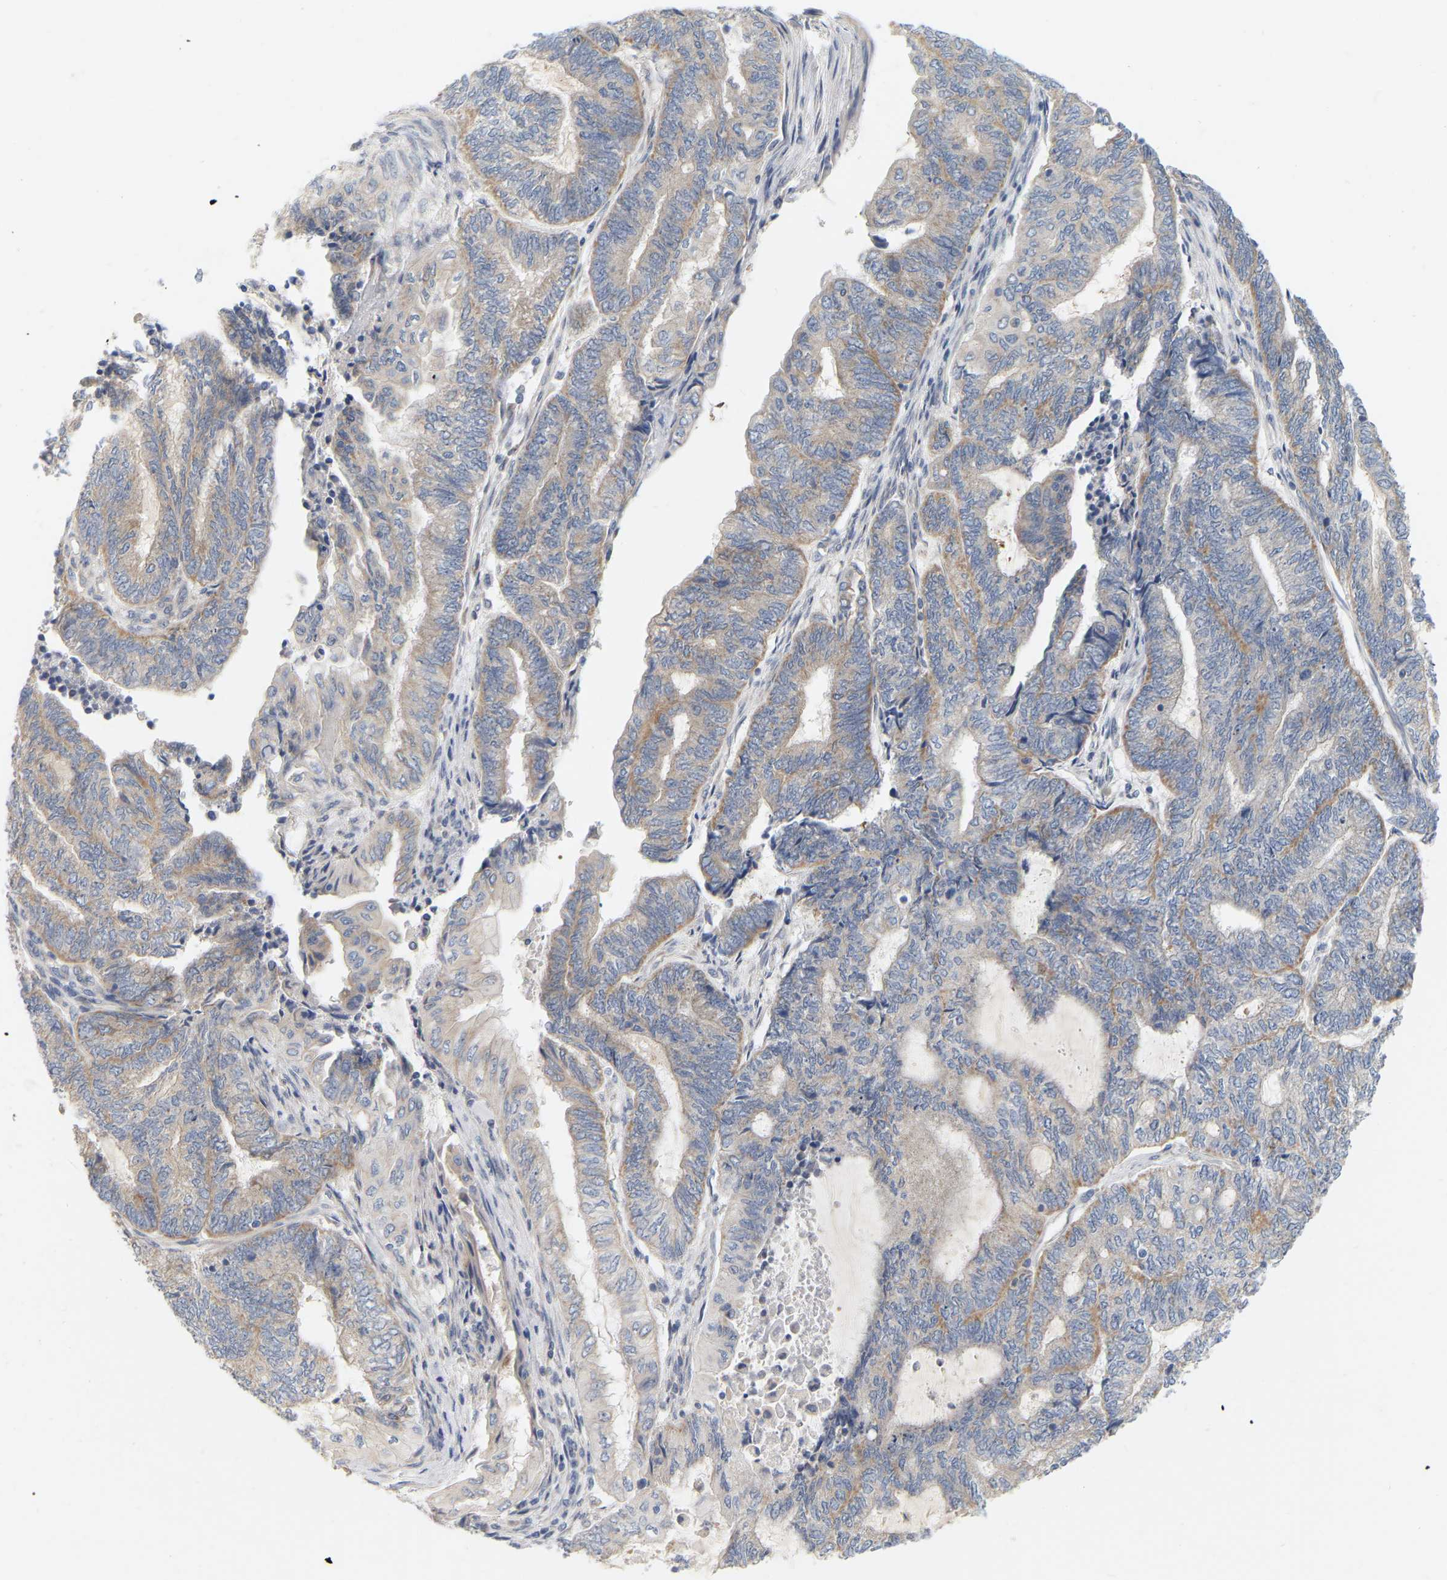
{"staining": {"intensity": "moderate", "quantity": "25%-75%", "location": "cytoplasmic/membranous"}, "tissue": "endometrial cancer", "cell_type": "Tumor cells", "image_type": "cancer", "snomed": [{"axis": "morphology", "description": "Adenocarcinoma, NOS"}, {"axis": "topography", "description": "Uterus"}, {"axis": "topography", "description": "Endometrium"}], "caption": "Immunohistochemical staining of human endometrial cancer demonstrates medium levels of moderate cytoplasmic/membranous expression in about 25%-75% of tumor cells.", "gene": "MINDY4", "patient": {"sex": "female", "age": 70}}